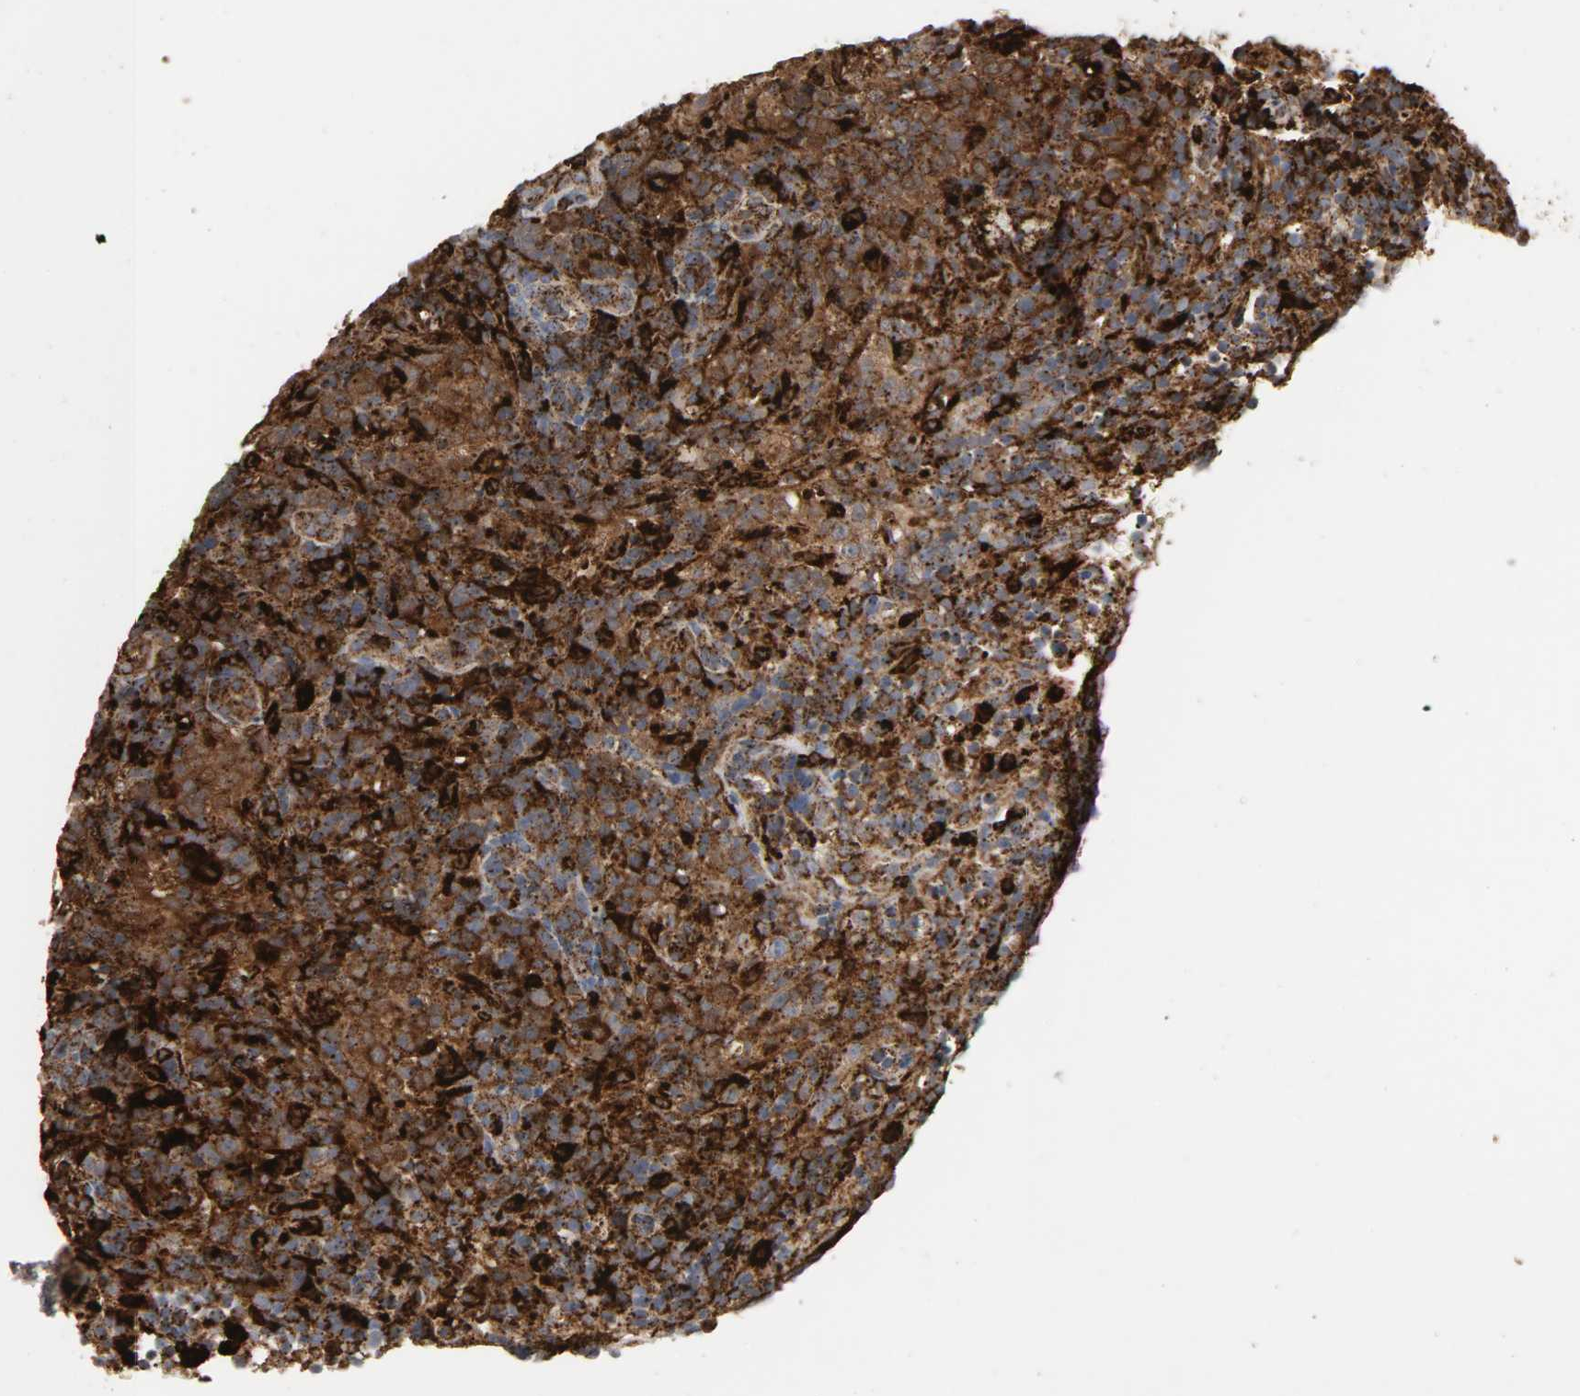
{"staining": {"intensity": "strong", "quantity": ">75%", "location": "cytoplasmic/membranous"}, "tissue": "lymphoma", "cell_type": "Tumor cells", "image_type": "cancer", "snomed": [{"axis": "morphology", "description": "Malignant lymphoma, non-Hodgkin's type, High grade"}, {"axis": "topography", "description": "Lymph node"}], "caption": "Lymphoma stained with a protein marker shows strong staining in tumor cells.", "gene": "PSAP", "patient": {"sex": "female", "age": 76}}